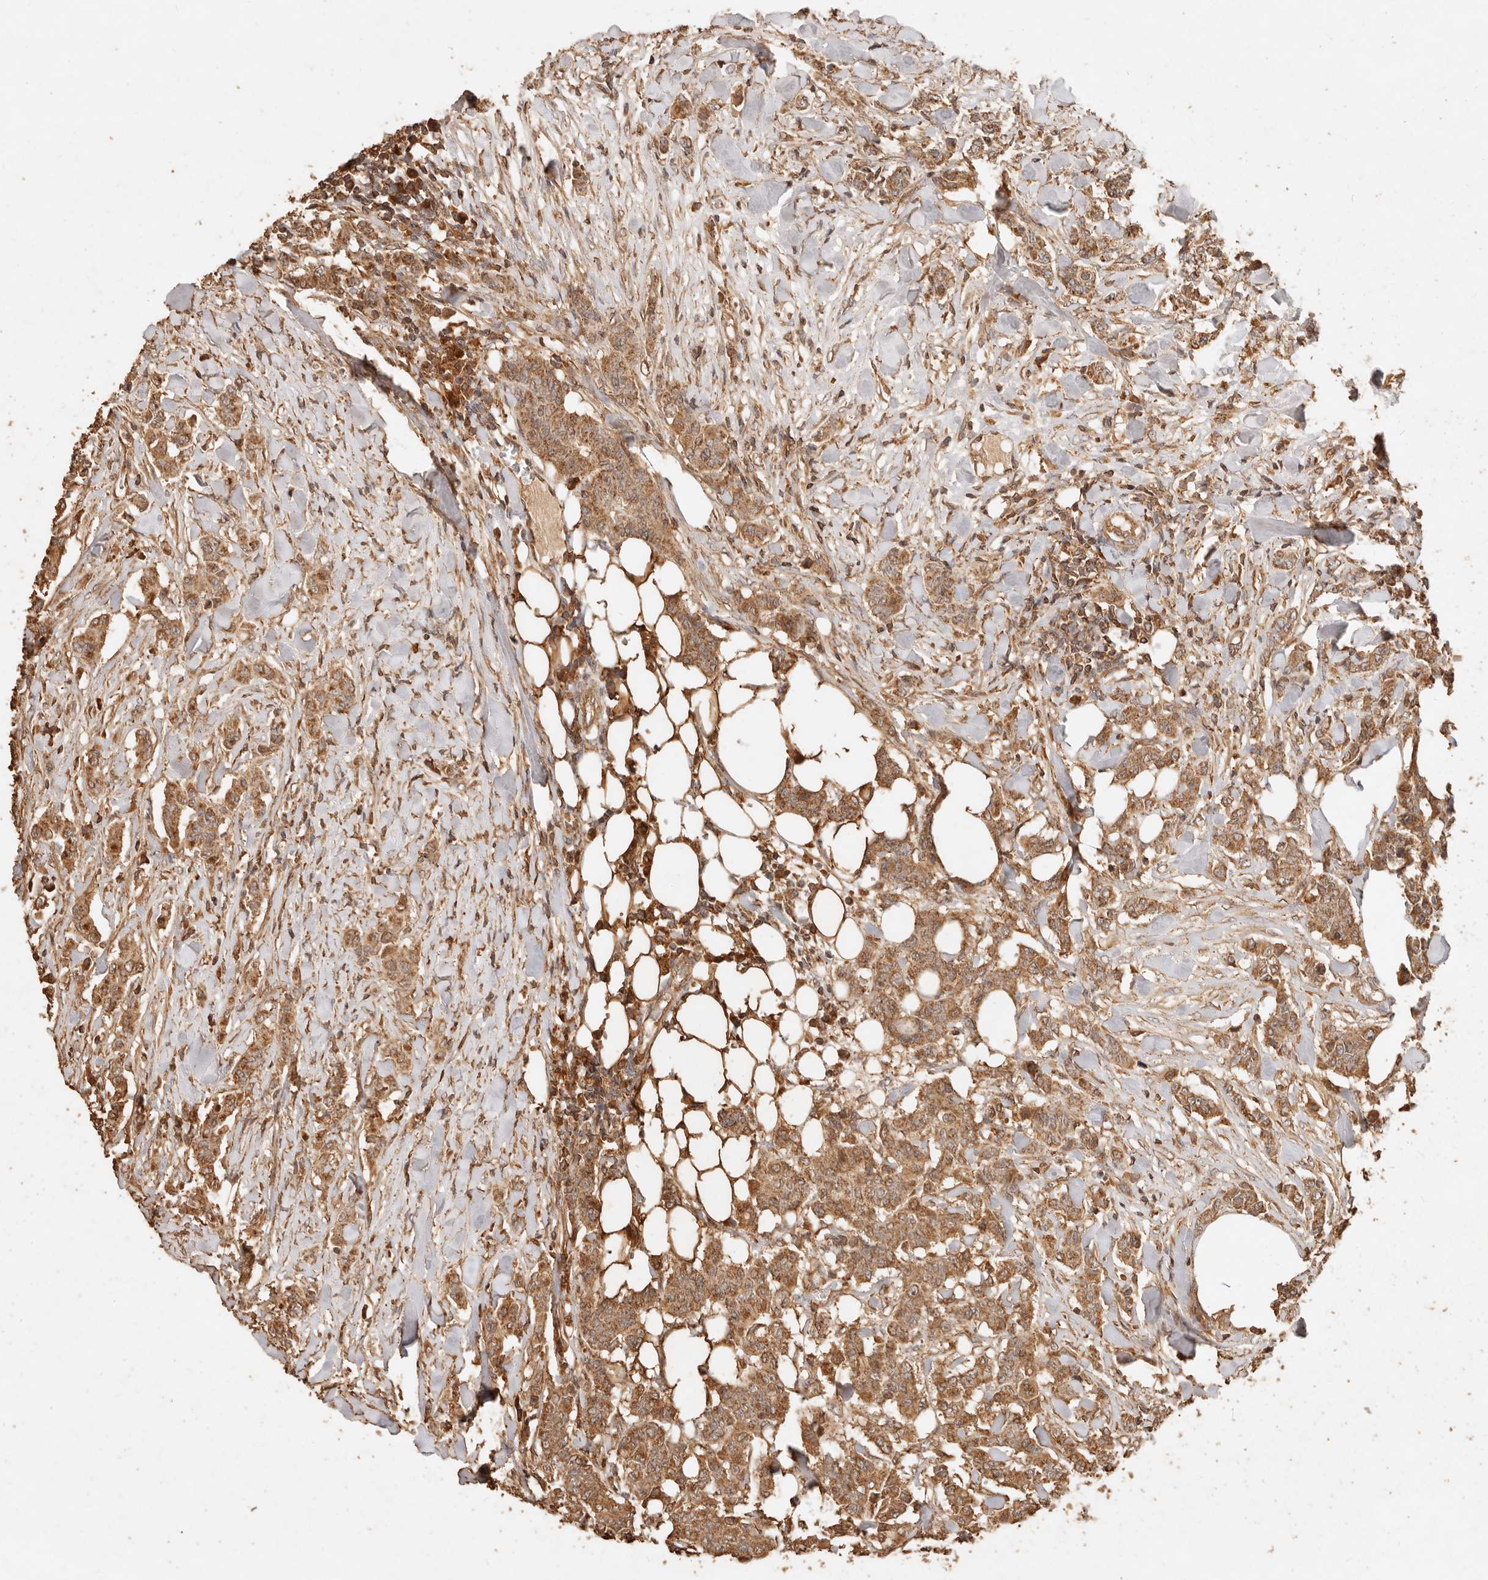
{"staining": {"intensity": "moderate", "quantity": ">75%", "location": "cytoplasmic/membranous"}, "tissue": "breast cancer", "cell_type": "Tumor cells", "image_type": "cancer", "snomed": [{"axis": "morphology", "description": "Duct carcinoma"}, {"axis": "topography", "description": "Breast"}], "caption": "Brown immunohistochemical staining in breast cancer shows moderate cytoplasmic/membranous expression in about >75% of tumor cells.", "gene": "FAM180B", "patient": {"sex": "female", "age": 40}}